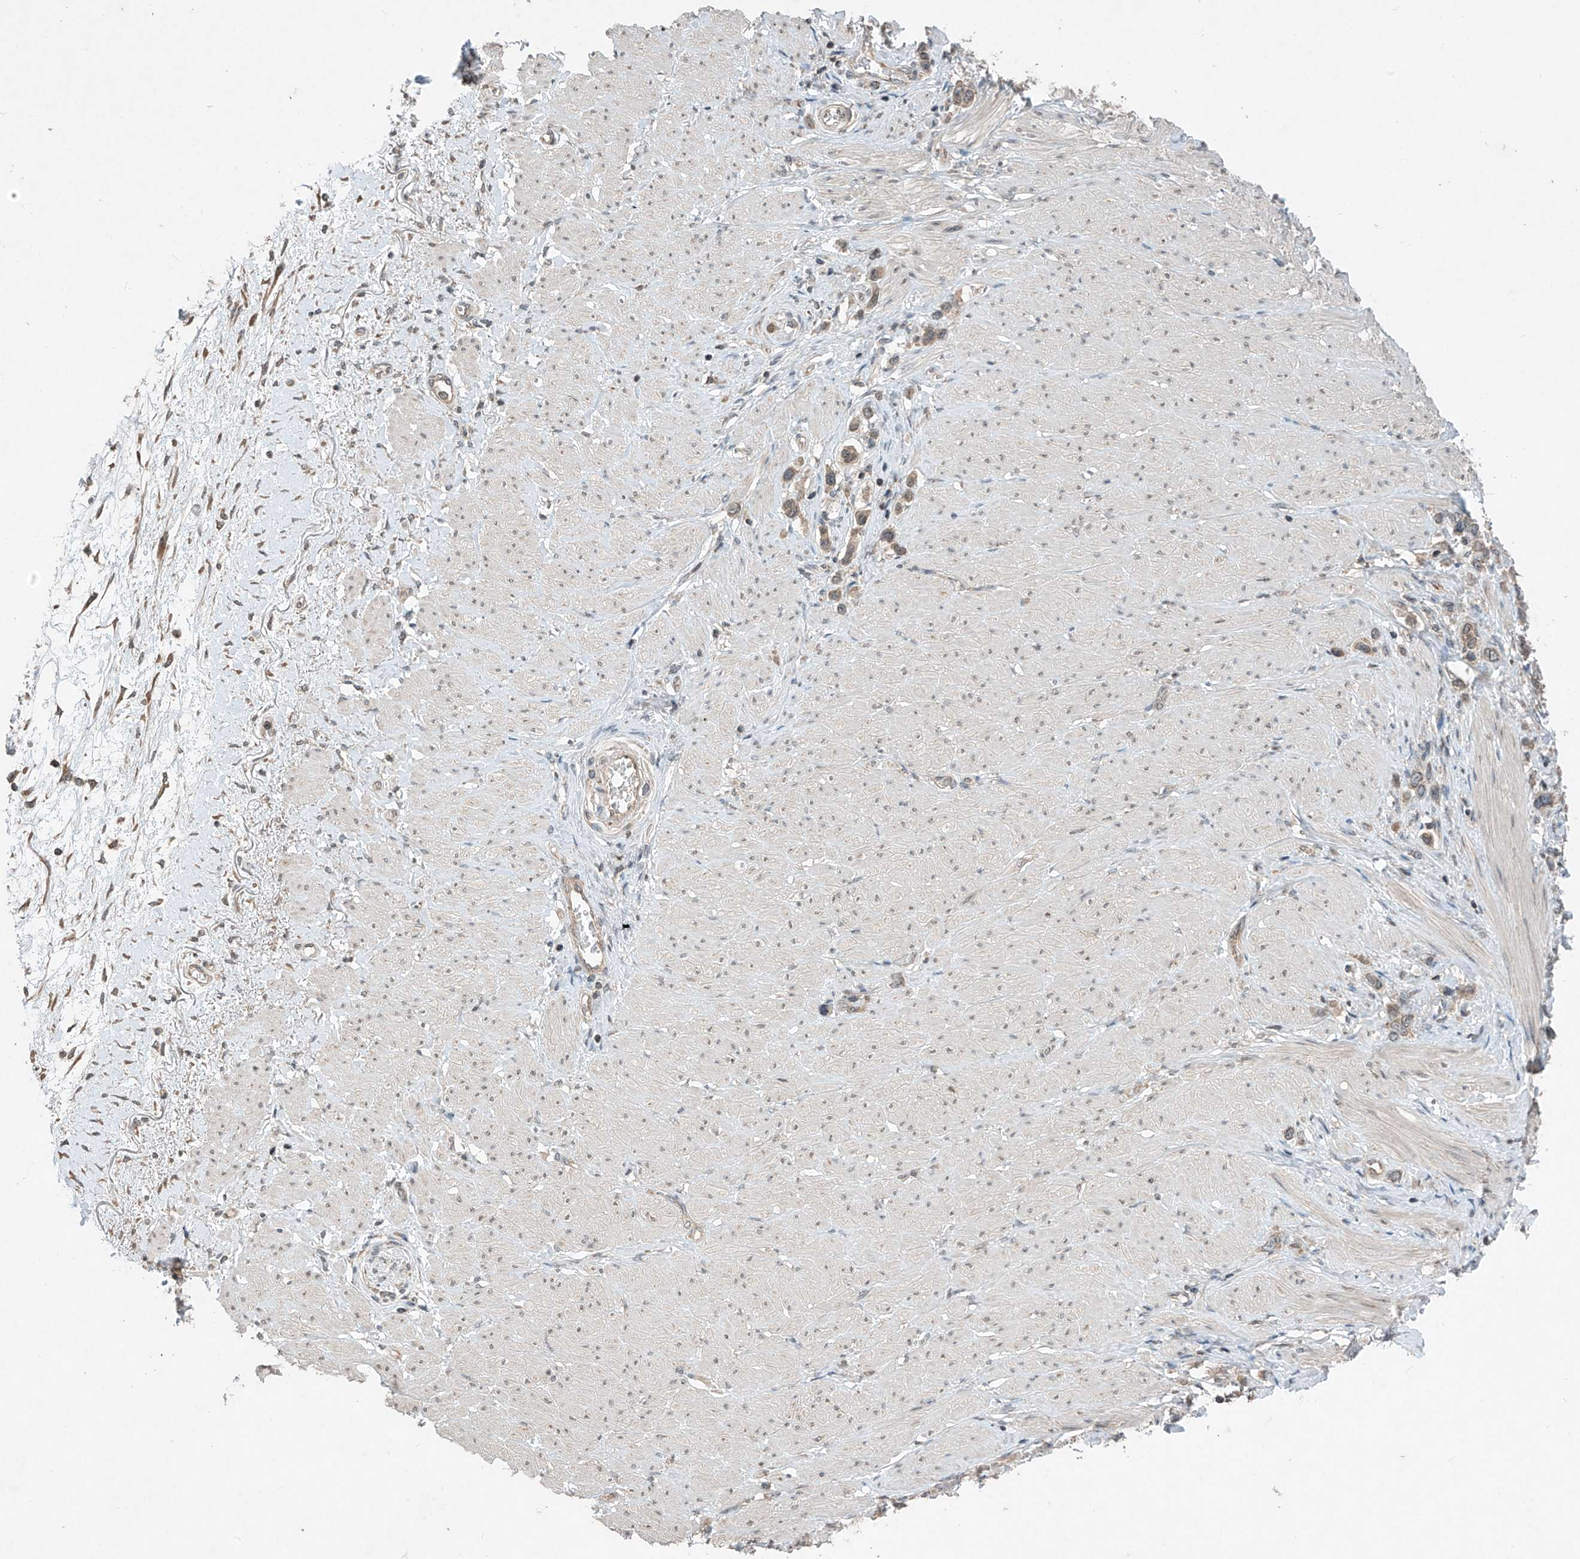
{"staining": {"intensity": "weak", "quantity": "25%-75%", "location": "cytoplasmic/membranous"}, "tissue": "stomach cancer", "cell_type": "Tumor cells", "image_type": "cancer", "snomed": [{"axis": "morphology", "description": "Adenocarcinoma, NOS"}, {"axis": "topography", "description": "Stomach"}], "caption": "High-power microscopy captured an IHC photomicrograph of stomach adenocarcinoma, revealing weak cytoplasmic/membranous staining in about 25%-75% of tumor cells. (DAB (3,3'-diaminobenzidine) IHC, brown staining for protein, blue staining for nuclei).", "gene": "RPL34", "patient": {"sex": "female", "age": 65}}